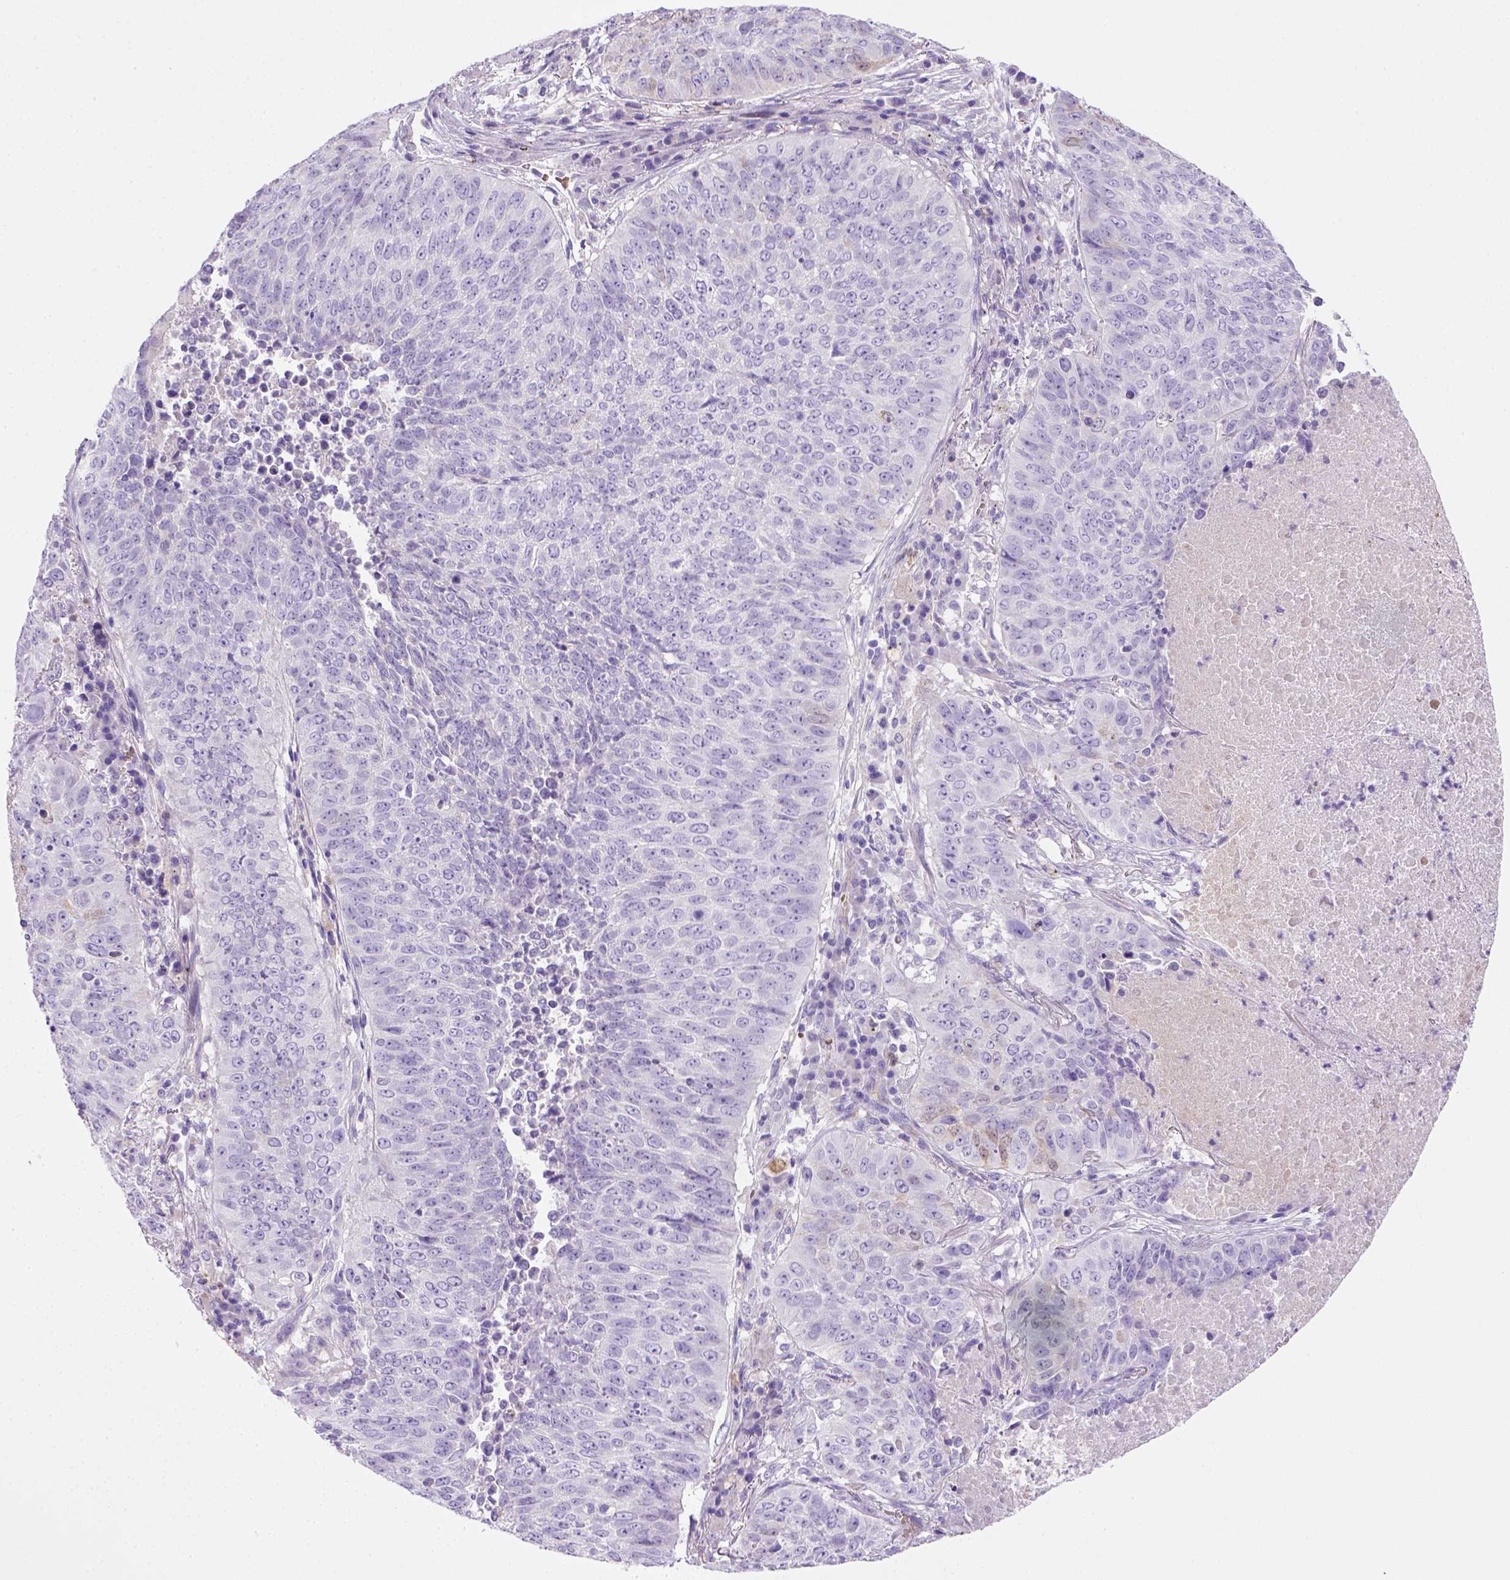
{"staining": {"intensity": "negative", "quantity": "none", "location": "none"}, "tissue": "lung cancer", "cell_type": "Tumor cells", "image_type": "cancer", "snomed": [{"axis": "morphology", "description": "Normal tissue, NOS"}, {"axis": "morphology", "description": "Squamous cell carcinoma, NOS"}, {"axis": "topography", "description": "Bronchus"}, {"axis": "topography", "description": "Lung"}], "caption": "The histopathology image reveals no significant staining in tumor cells of lung cancer (squamous cell carcinoma). Brightfield microscopy of immunohistochemistry stained with DAB (brown) and hematoxylin (blue), captured at high magnification.", "gene": "BAAT", "patient": {"sex": "male", "age": 64}}